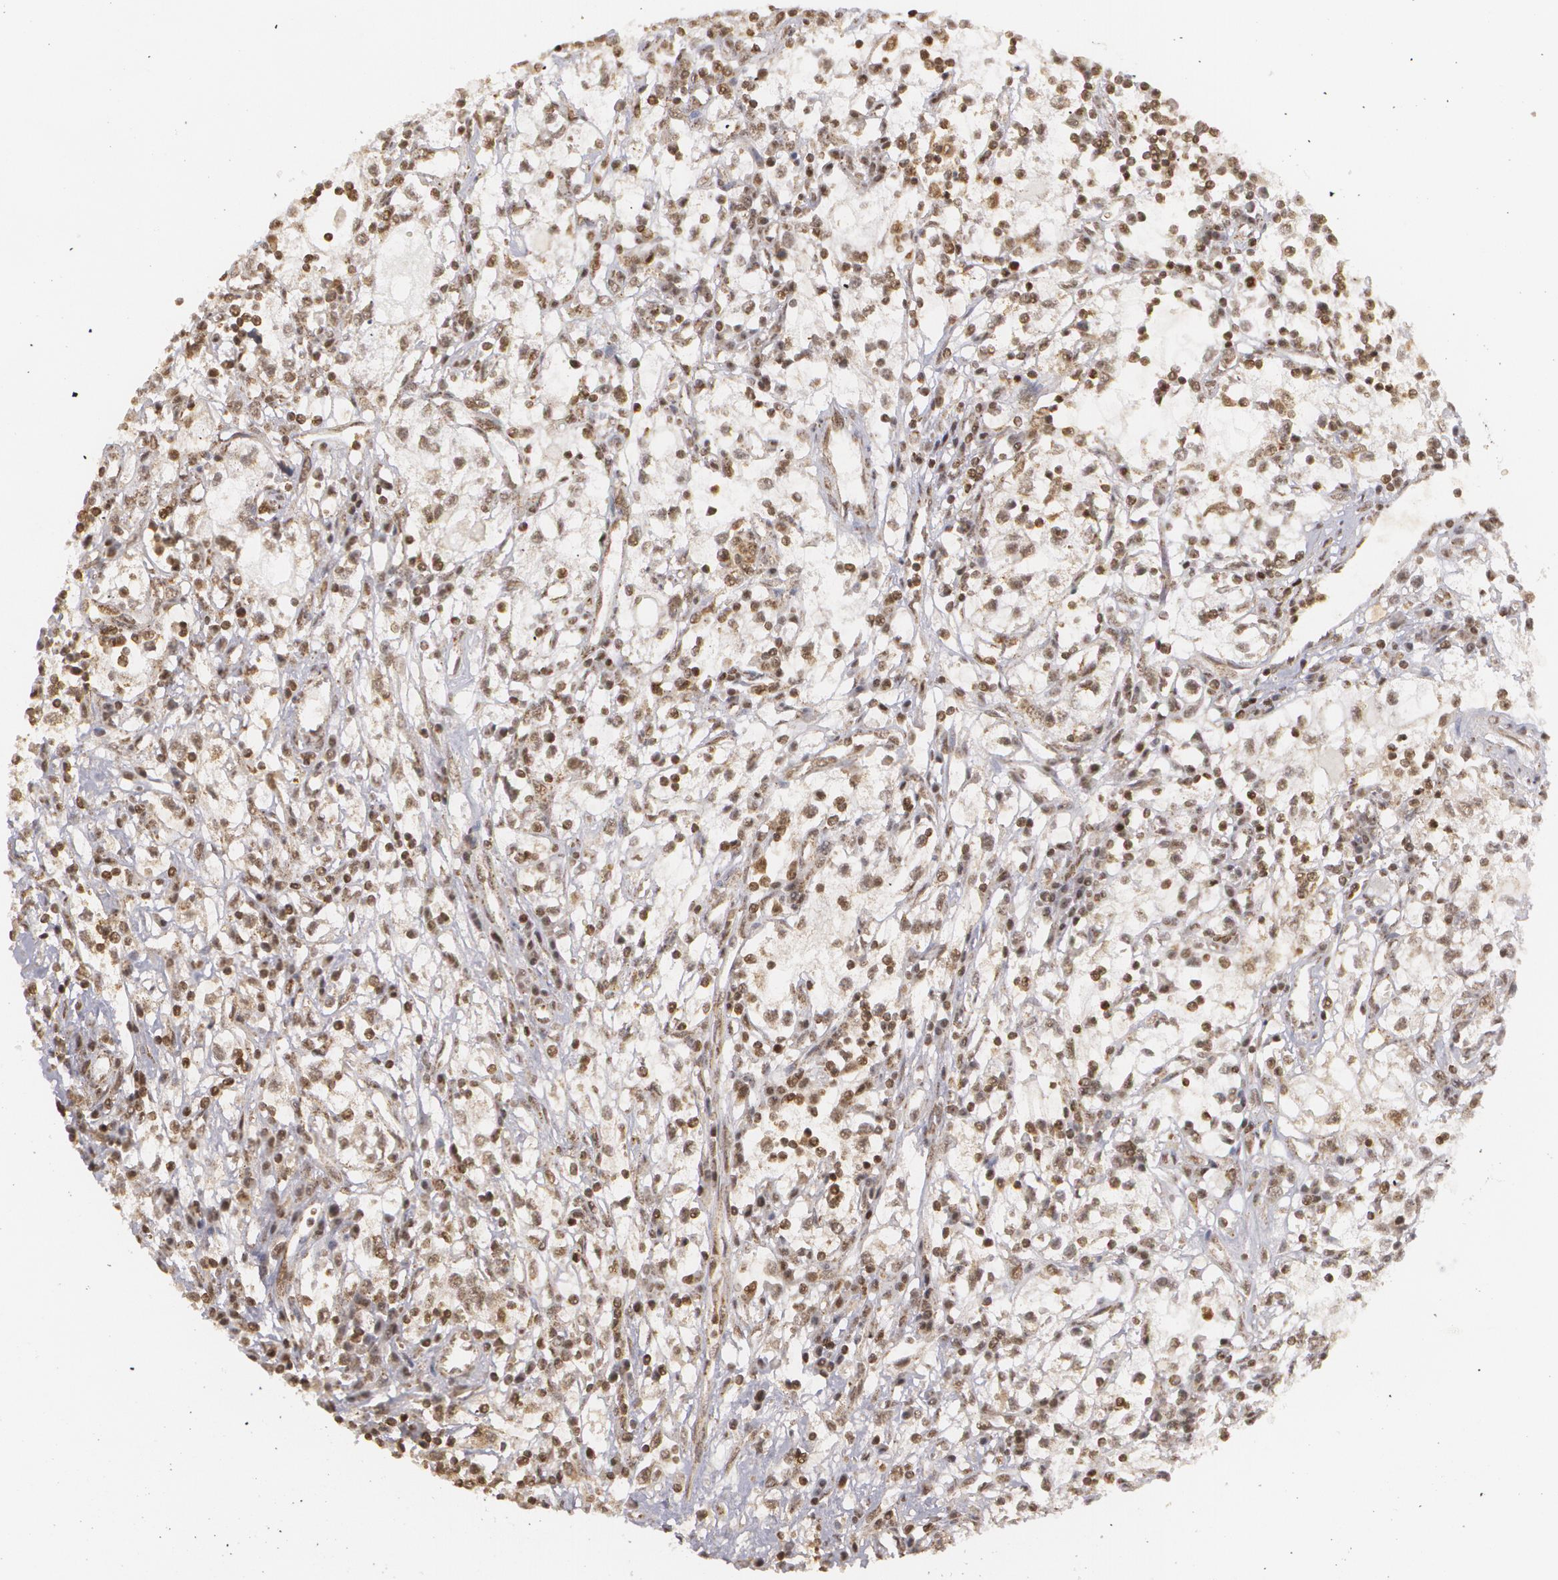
{"staining": {"intensity": "moderate", "quantity": ">75%", "location": "nuclear"}, "tissue": "renal cancer", "cell_type": "Tumor cells", "image_type": "cancer", "snomed": [{"axis": "morphology", "description": "Adenocarcinoma, NOS"}, {"axis": "topography", "description": "Kidney"}], "caption": "This image exhibits IHC staining of adenocarcinoma (renal), with medium moderate nuclear staining in about >75% of tumor cells.", "gene": "MXD1", "patient": {"sex": "male", "age": 82}}